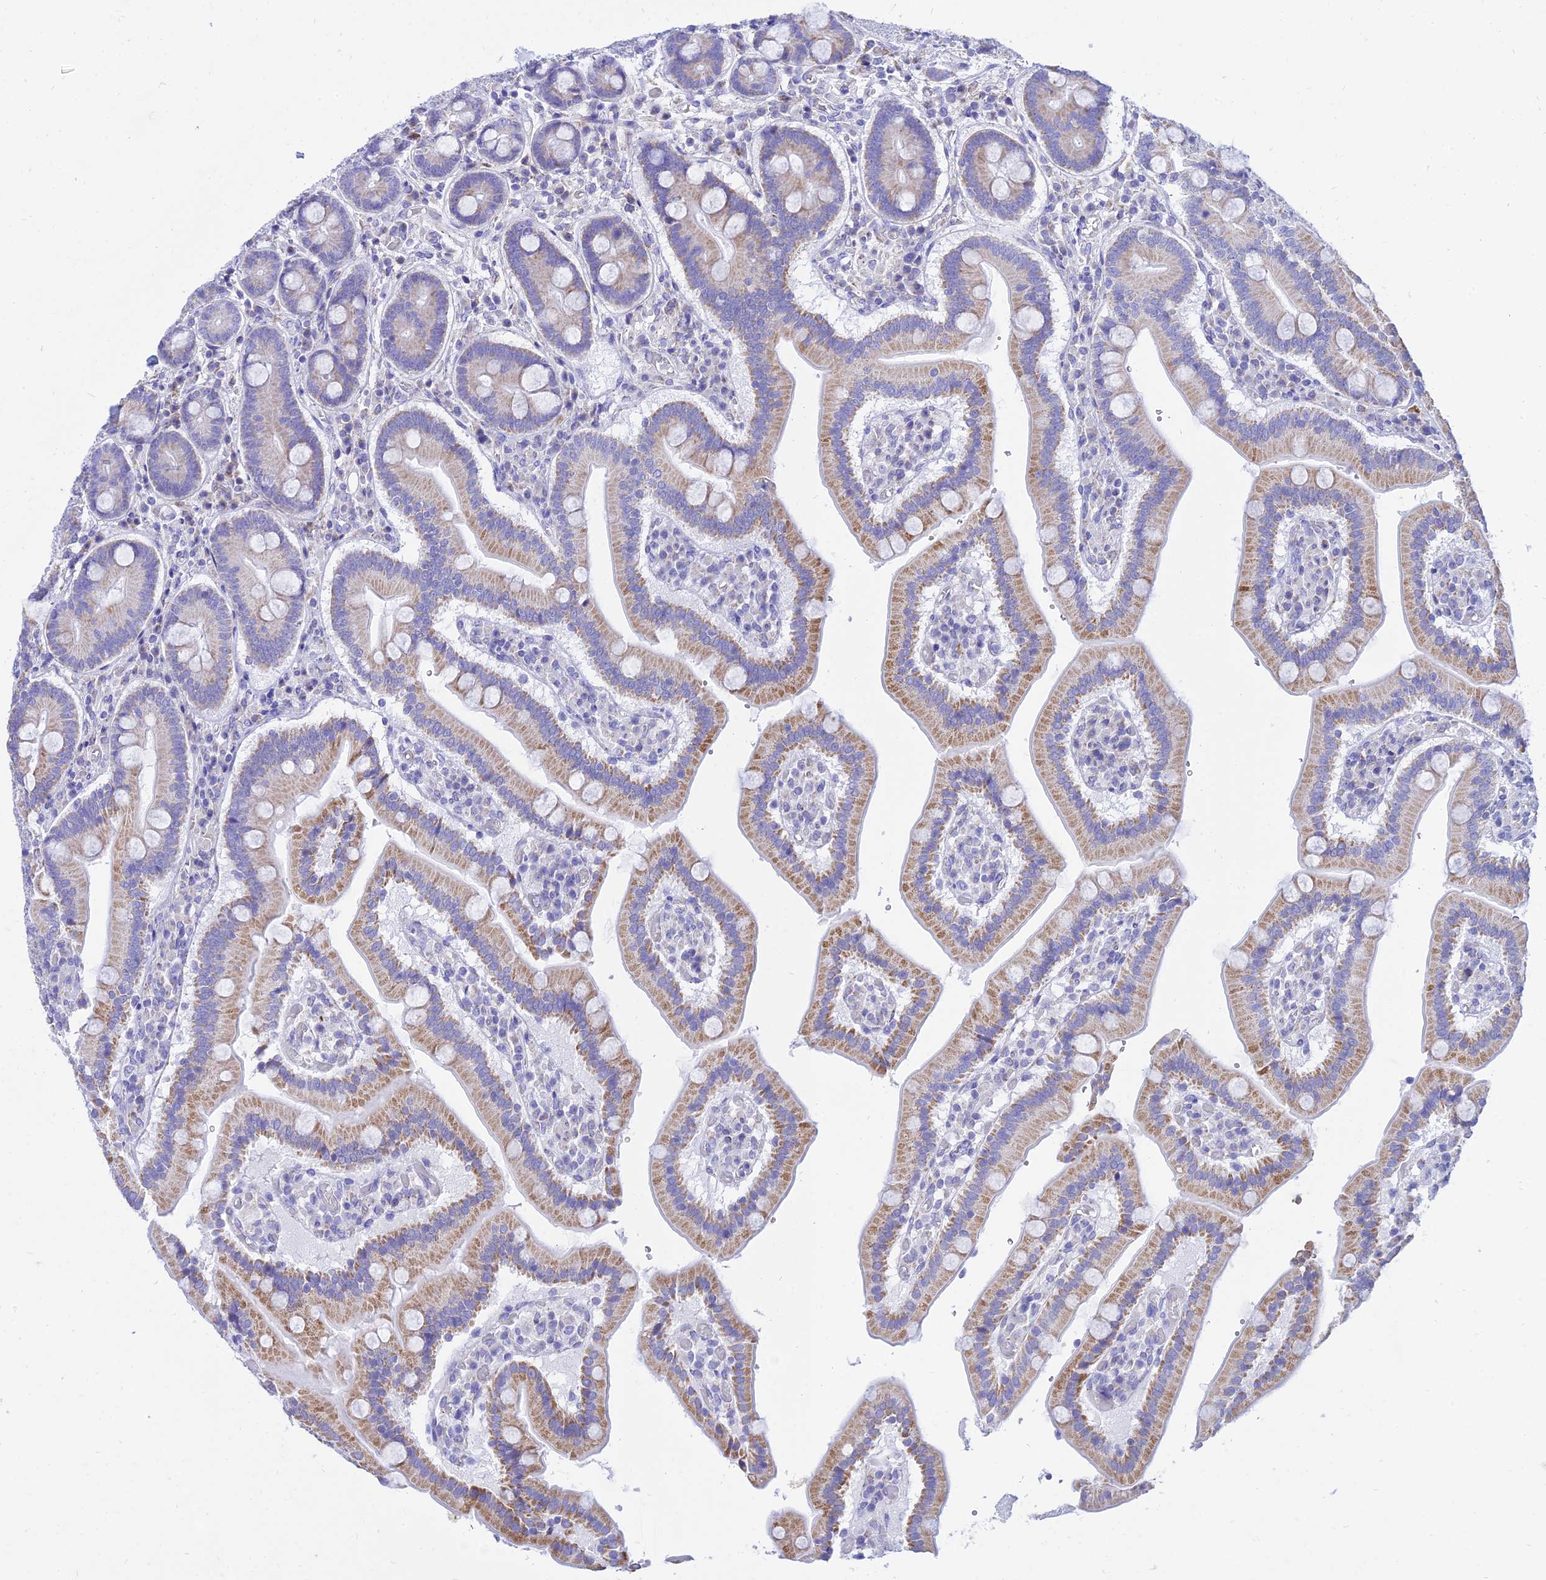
{"staining": {"intensity": "moderate", "quantity": "25%-75%", "location": "cytoplasmic/membranous"}, "tissue": "duodenum", "cell_type": "Glandular cells", "image_type": "normal", "snomed": [{"axis": "morphology", "description": "Normal tissue, NOS"}, {"axis": "topography", "description": "Duodenum"}], "caption": "Moderate cytoplasmic/membranous positivity is identified in approximately 25%-75% of glandular cells in normal duodenum. (Brightfield microscopy of DAB IHC at high magnification).", "gene": "PKN3", "patient": {"sex": "female", "age": 62}}